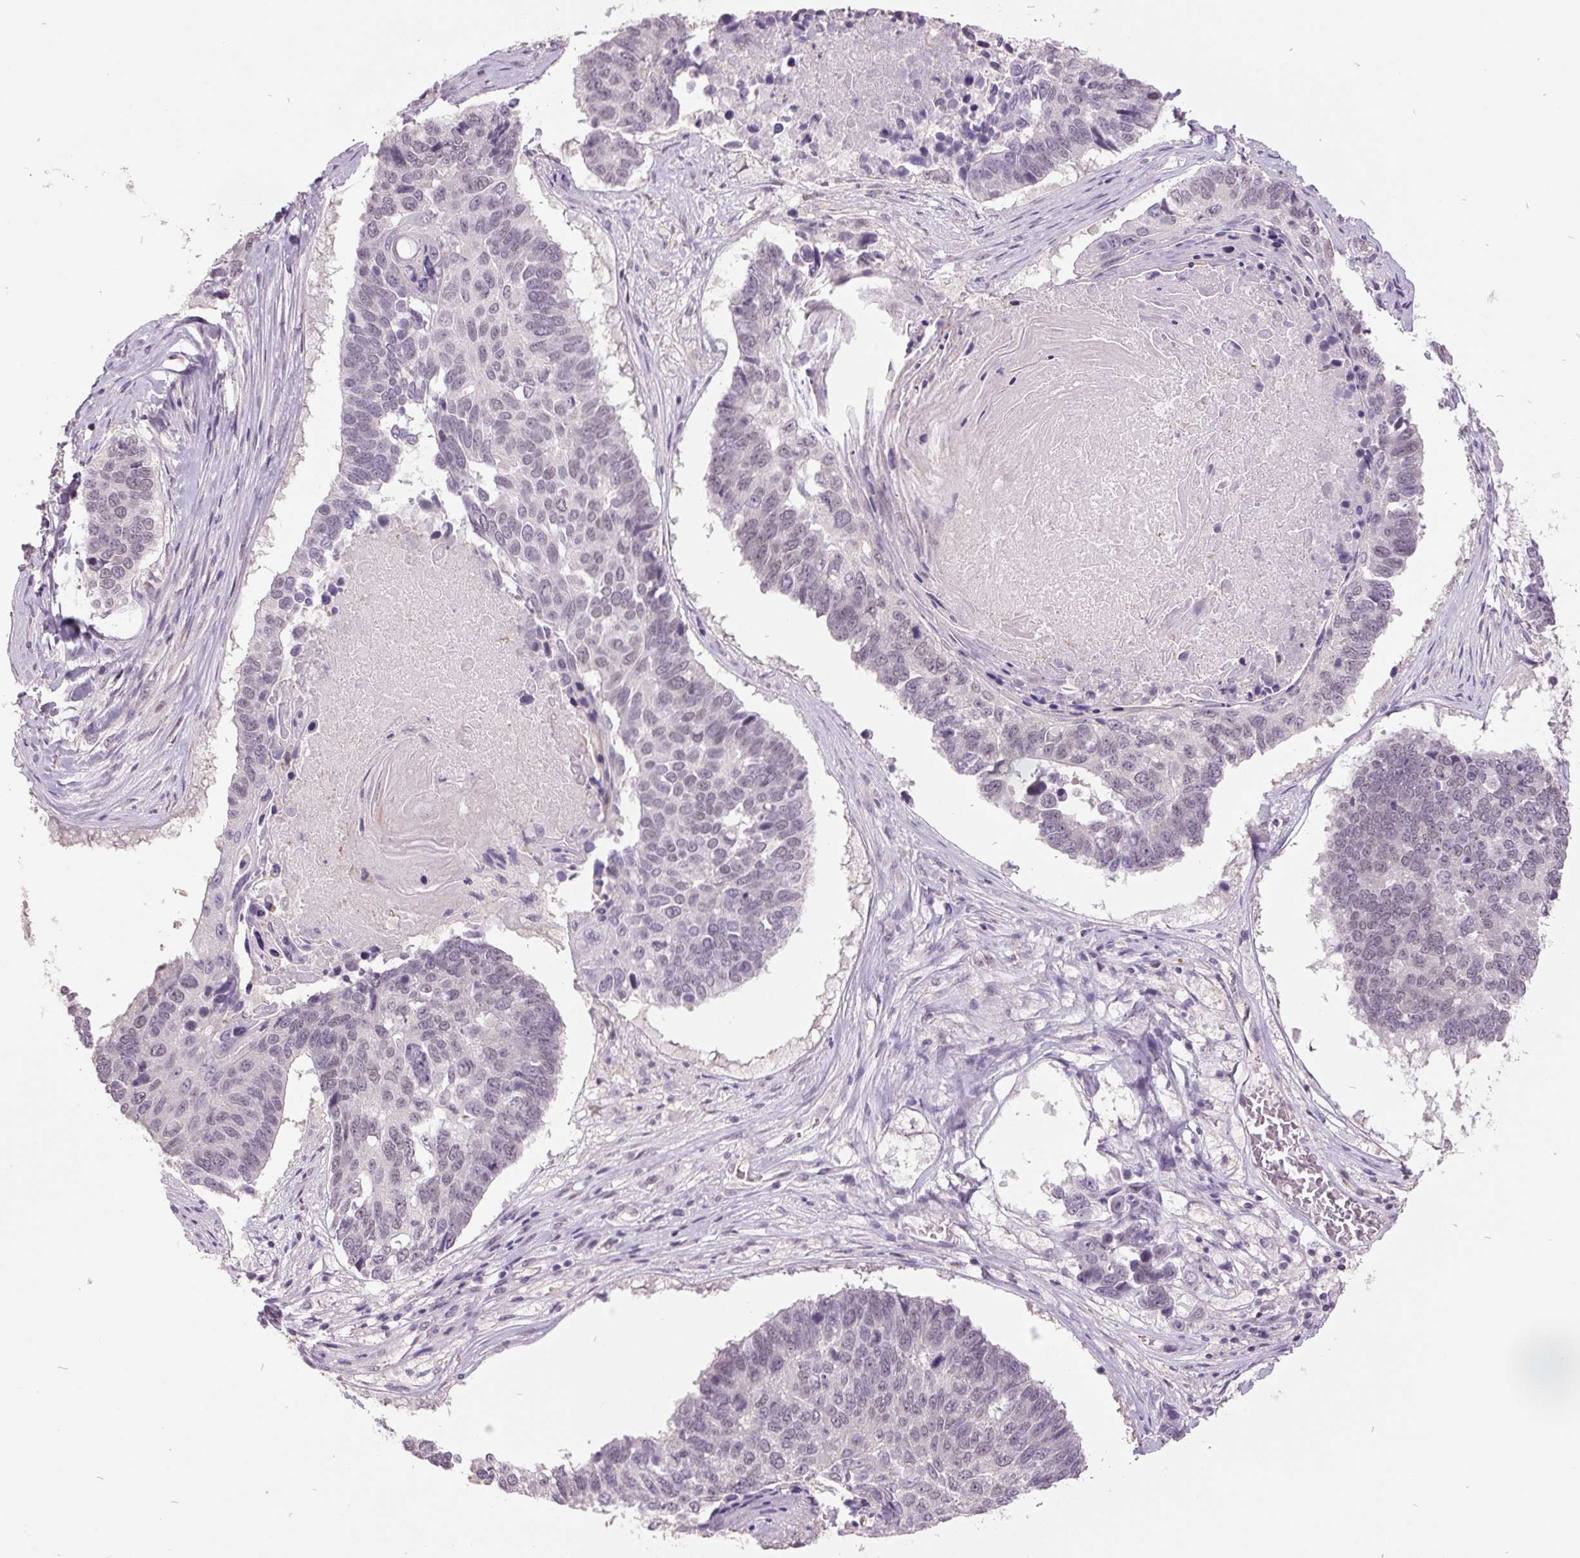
{"staining": {"intensity": "negative", "quantity": "none", "location": "none"}, "tissue": "lung cancer", "cell_type": "Tumor cells", "image_type": "cancer", "snomed": [{"axis": "morphology", "description": "Squamous cell carcinoma, NOS"}, {"axis": "topography", "description": "Lung"}], "caption": "A photomicrograph of human lung squamous cell carcinoma is negative for staining in tumor cells.", "gene": "C2orf16", "patient": {"sex": "male", "age": 73}}